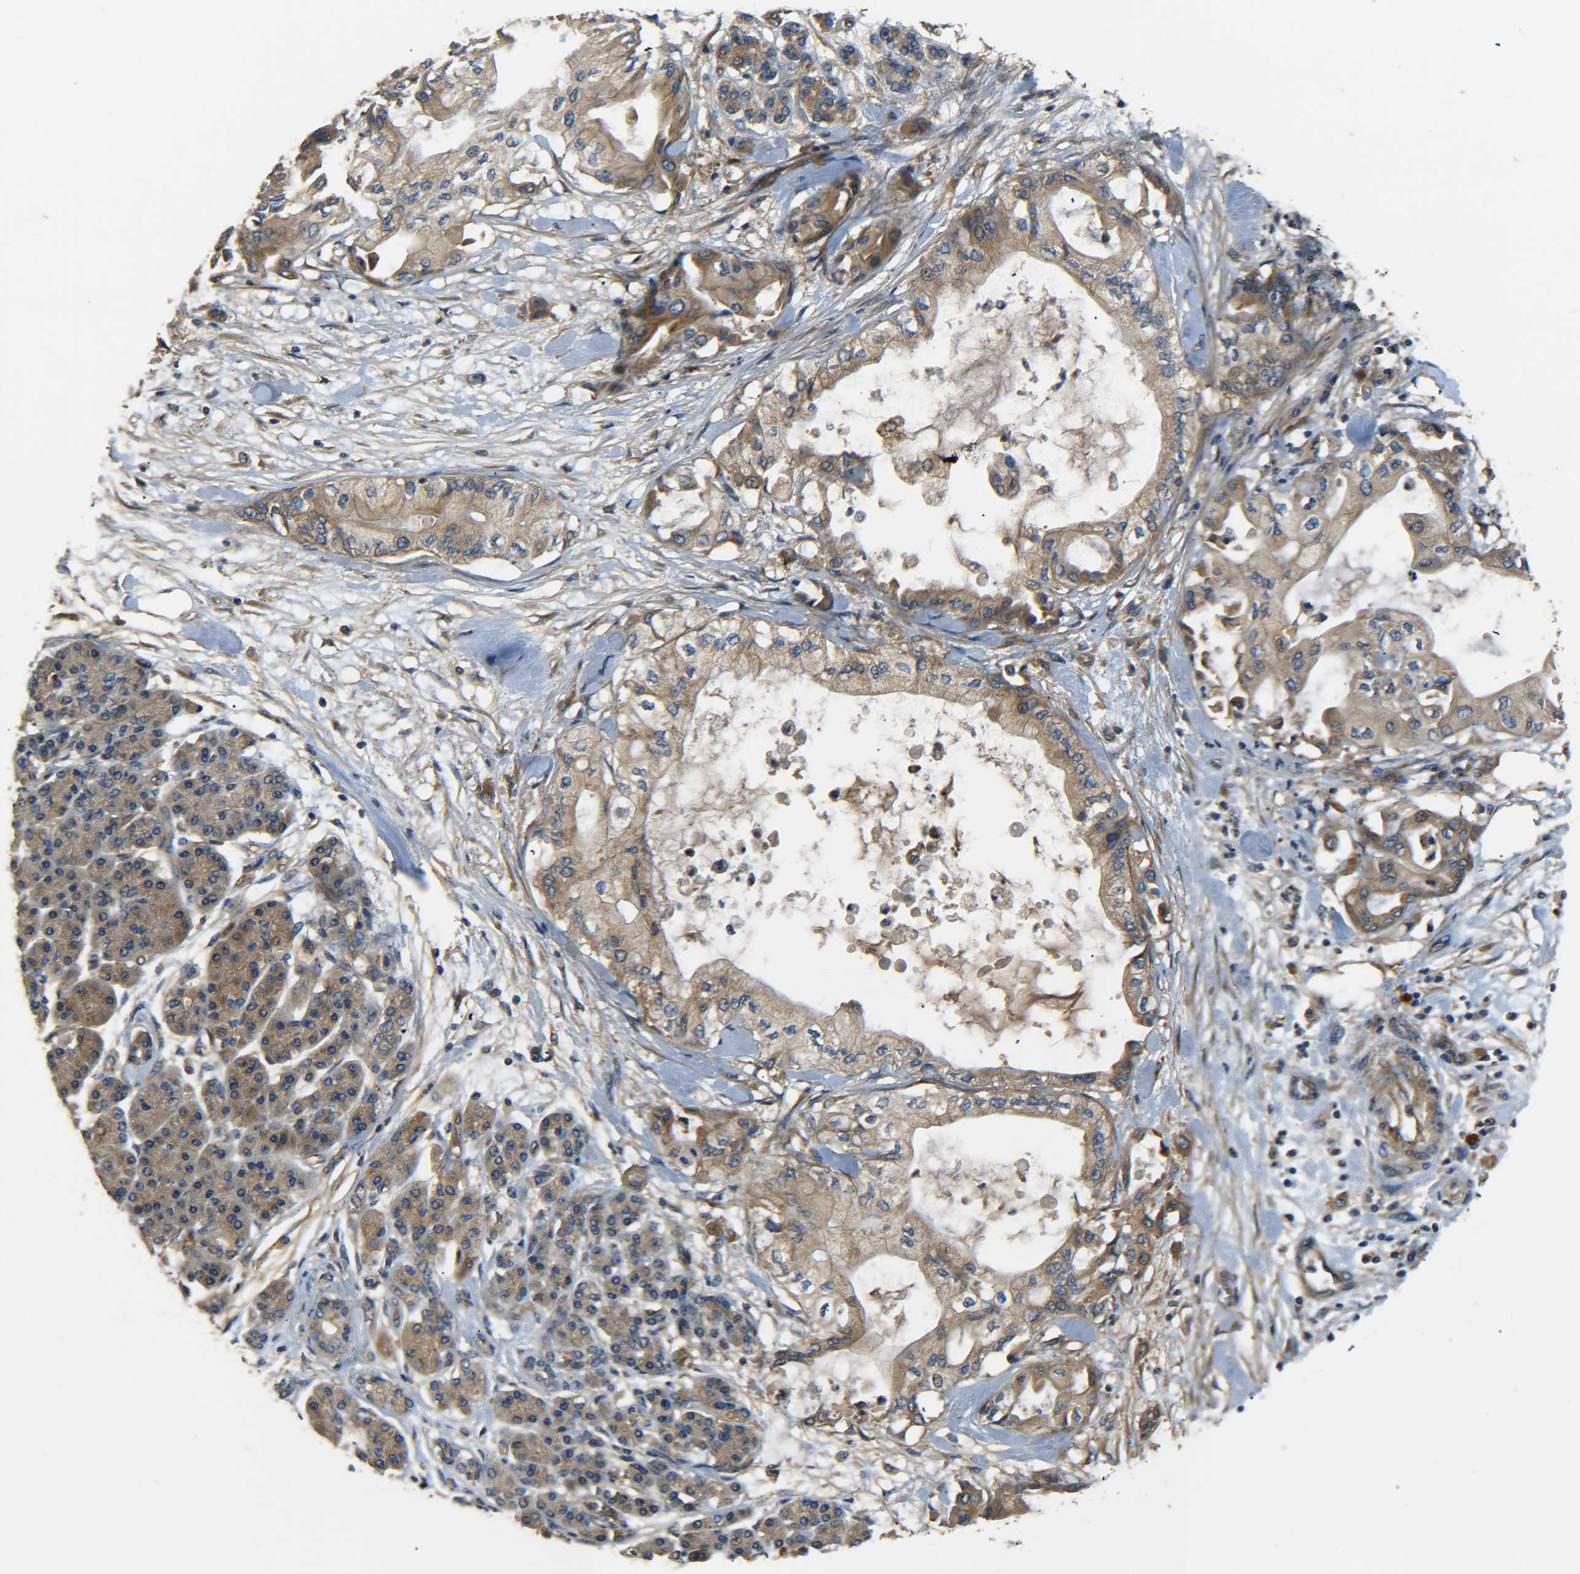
{"staining": {"intensity": "moderate", "quantity": ">75%", "location": "cytoplasmic/membranous"}, "tissue": "pancreatic cancer", "cell_type": "Tumor cells", "image_type": "cancer", "snomed": [{"axis": "morphology", "description": "Adenocarcinoma, NOS"}, {"axis": "morphology", "description": "Adenocarcinoma, metastatic, NOS"}, {"axis": "topography", "description": "Lymph node"}, {"axis": "topography", "description": "Pancreas"}, {"axis": "topography", "description": "Duodenum"}], "caption": "About >75% of tumor cells in pancreatic metastatic adenocarcinoma show moderate cytoplasmic/membranous protein staining as visualized by brown immunohistochemical staining.", "gene": "LRCH3", "patient": {"sex": "female", "age": 64}}